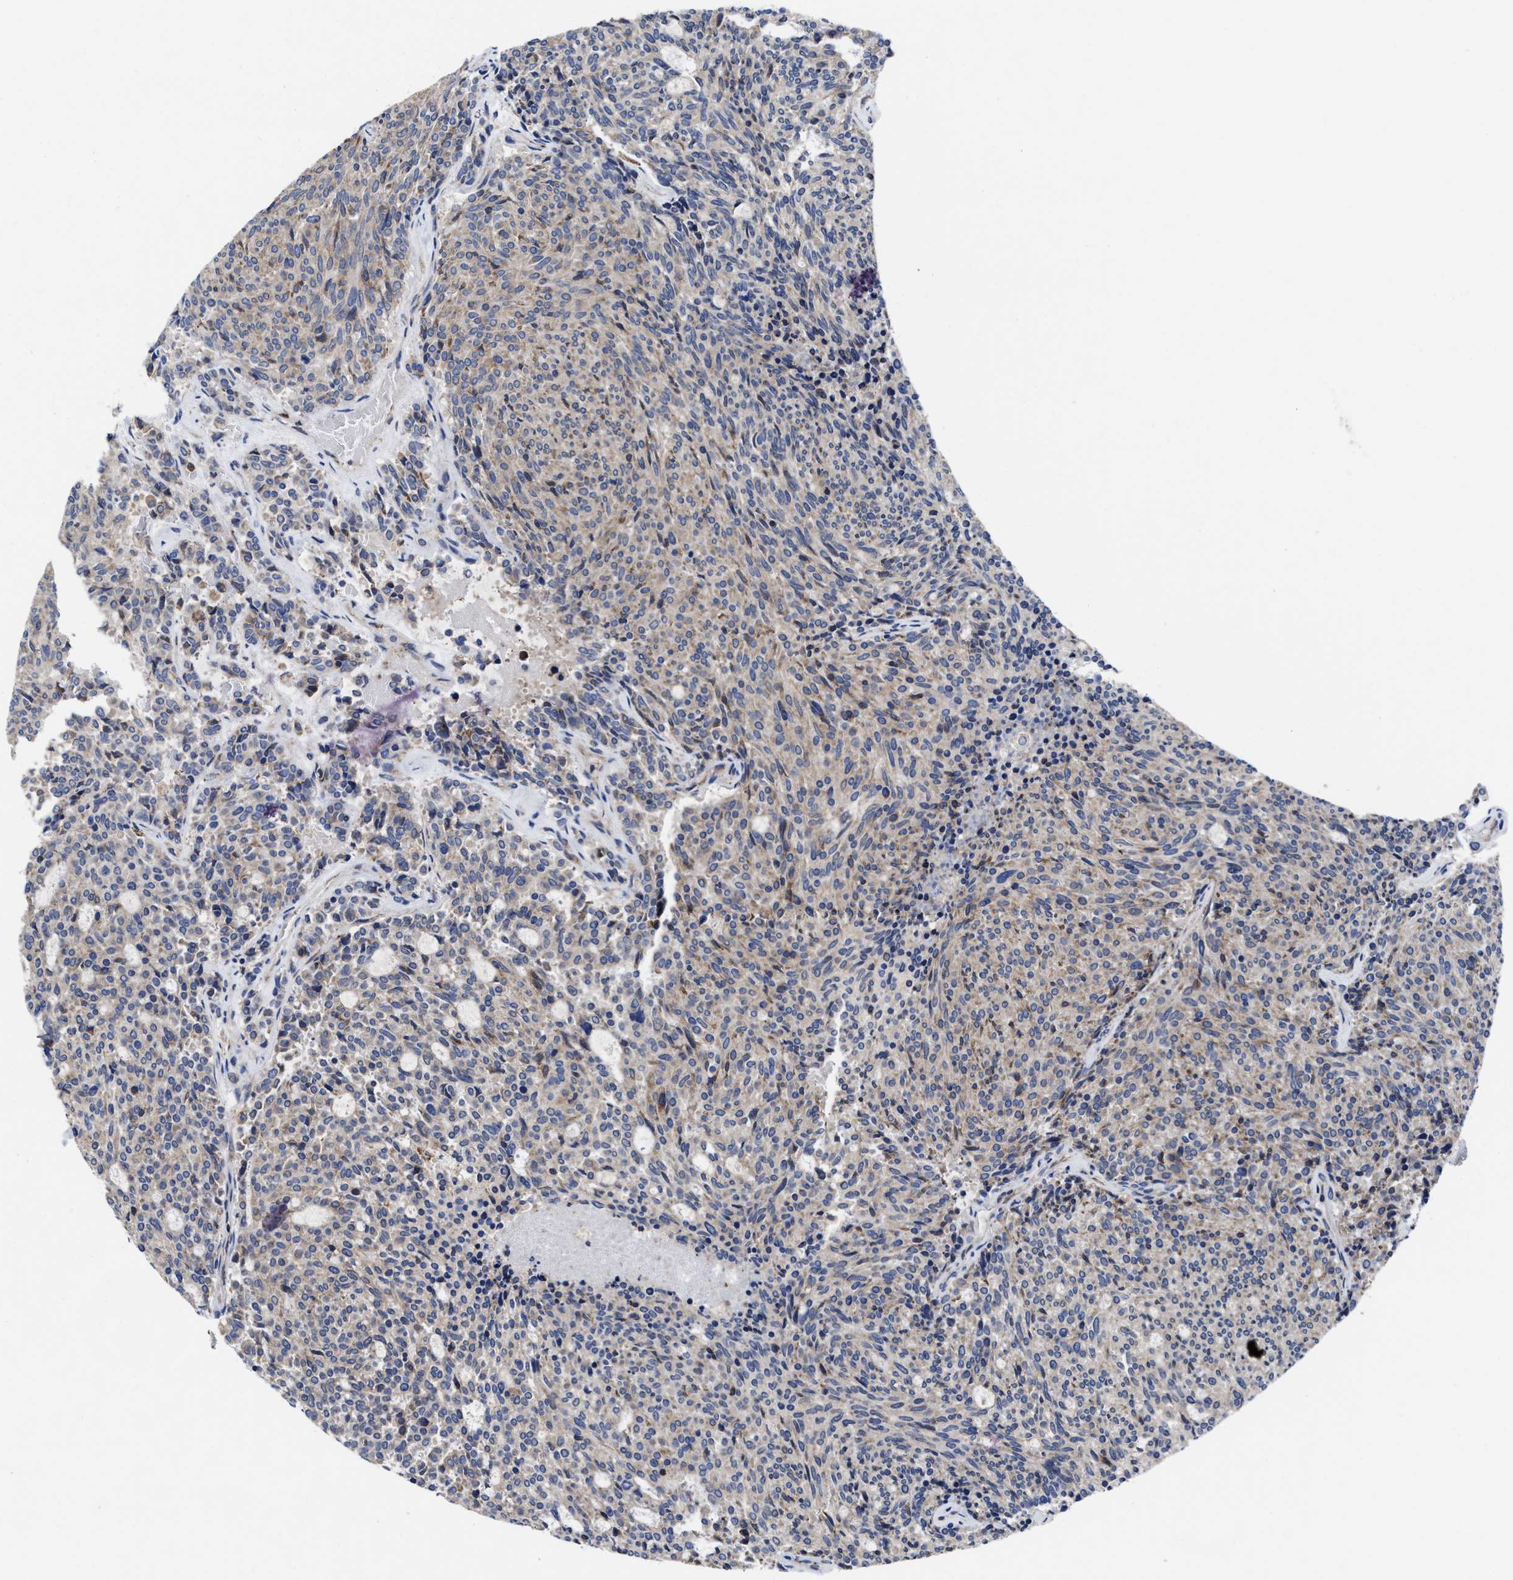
{"staining": {"intensity": "weak", "quantity": "25%-75%", "location": "cytoplasmic/membranous"}, "tissue": "carcinoid", "cell_type": "Tumor cells", "image_type": "cancer", "snomed": [{"axis": "morphology", "description": "Carcinoid, malignant, NOS"}, {"axis": "topography", "description": "Pancreas"}], "caption": "The micrograph shows a brown stain indicating the presence of a protein in the cytoplasmic/membranous of tumor cells in carcinoid.", "gene": "TXNDC17", "patient": {"sex": "female", "age": 54}}